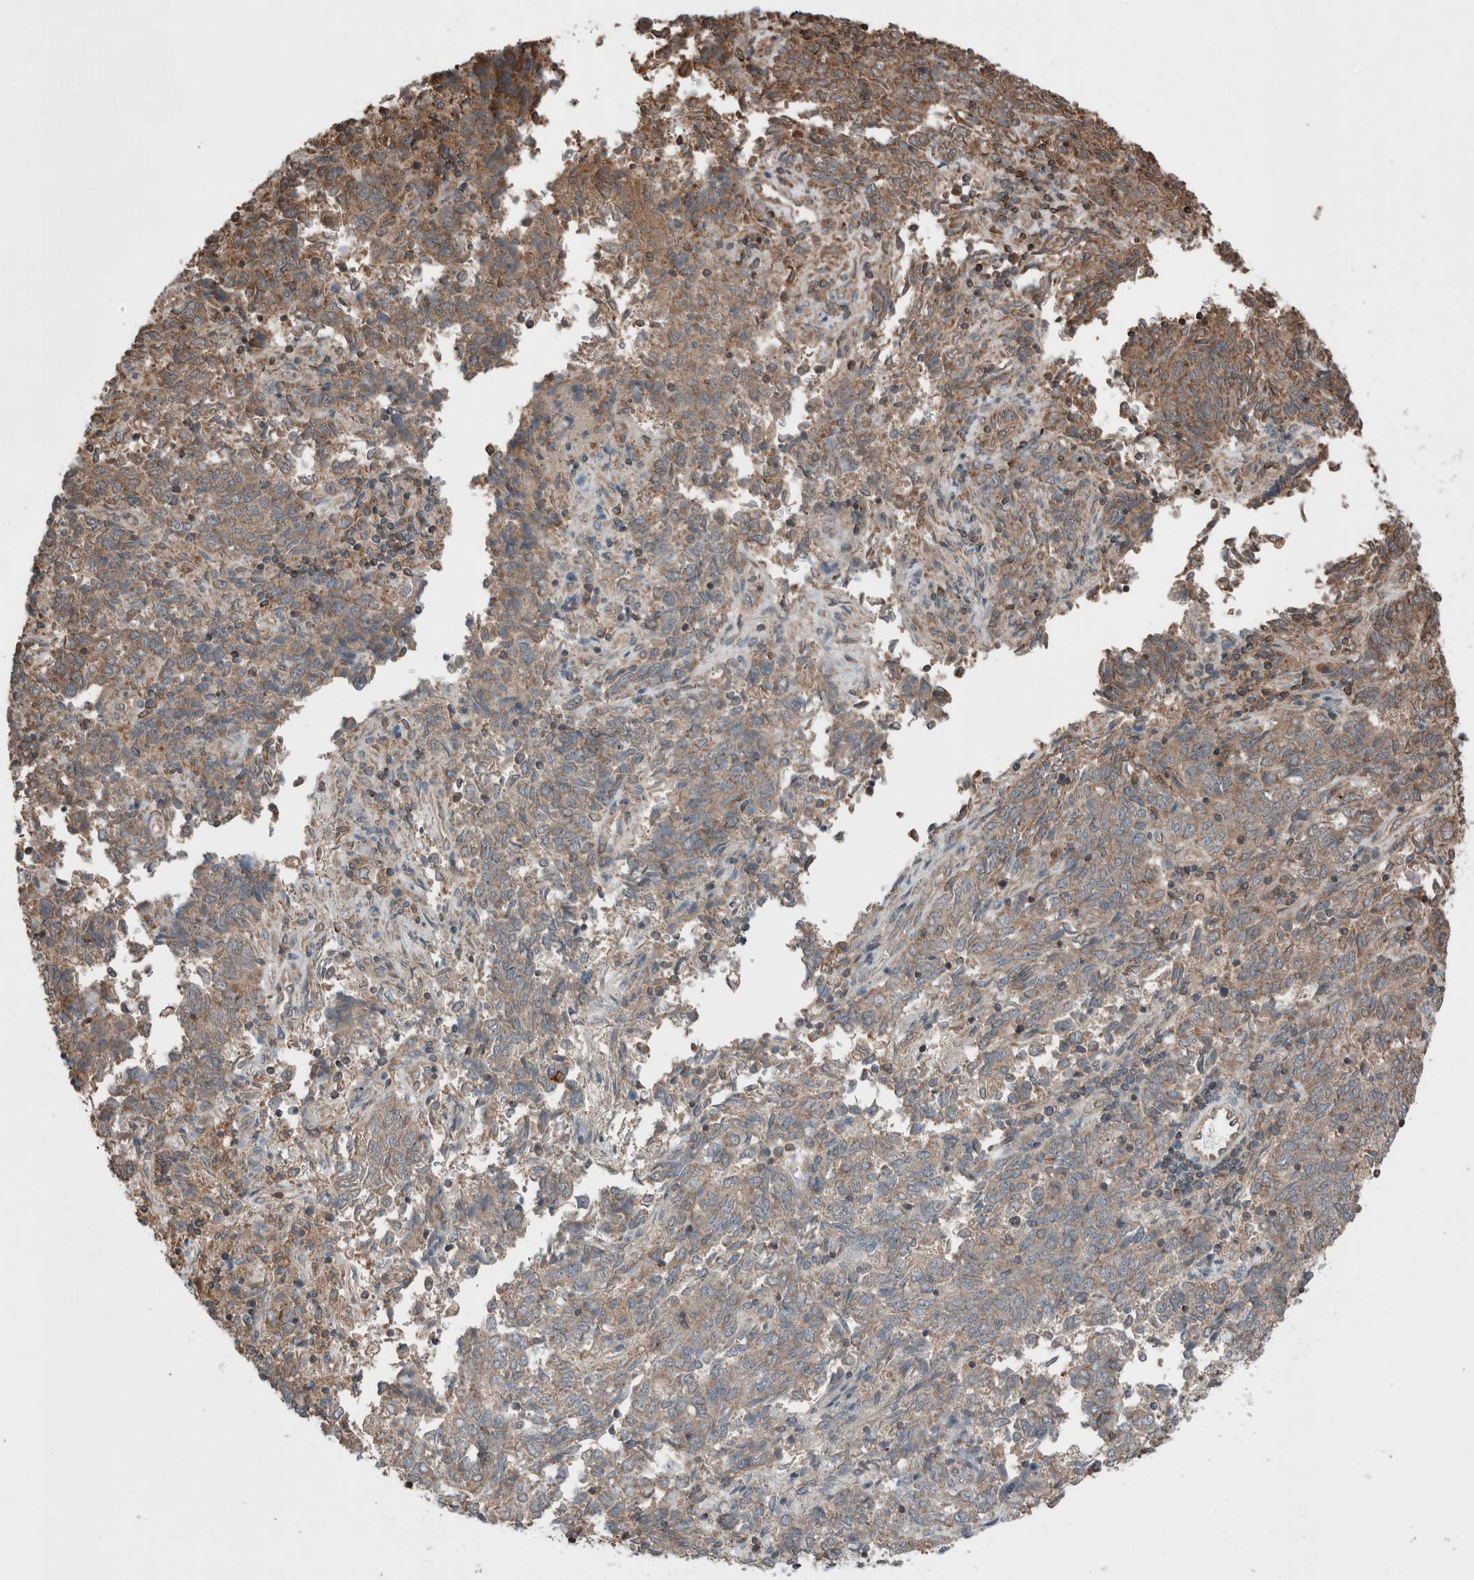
{"staining": {"intensity": "weak", "quantity": "25%-75%", "location": "cytoplasmic/membranous"}, "tissue": "endometrial cancer", "cell_type": "Tumor cells", "image_type": "cancer", "snomed": [{"axis": "morphology", "description": "Adenocarcinoma, NOS"}, {"axis": "topography", "description": "Endometrium"}], "caption": "This photomicrograph demonstrates endometrial cancer (adenocarcinoma) stained with IHC to label a protein in brown. The cytoplasmic/membranous of tumor cells show weak positivity for the protein. Nuclei are counter-stained blue.", "gene": "KLK14", "patient": {"sex": "female", "age": 80}}